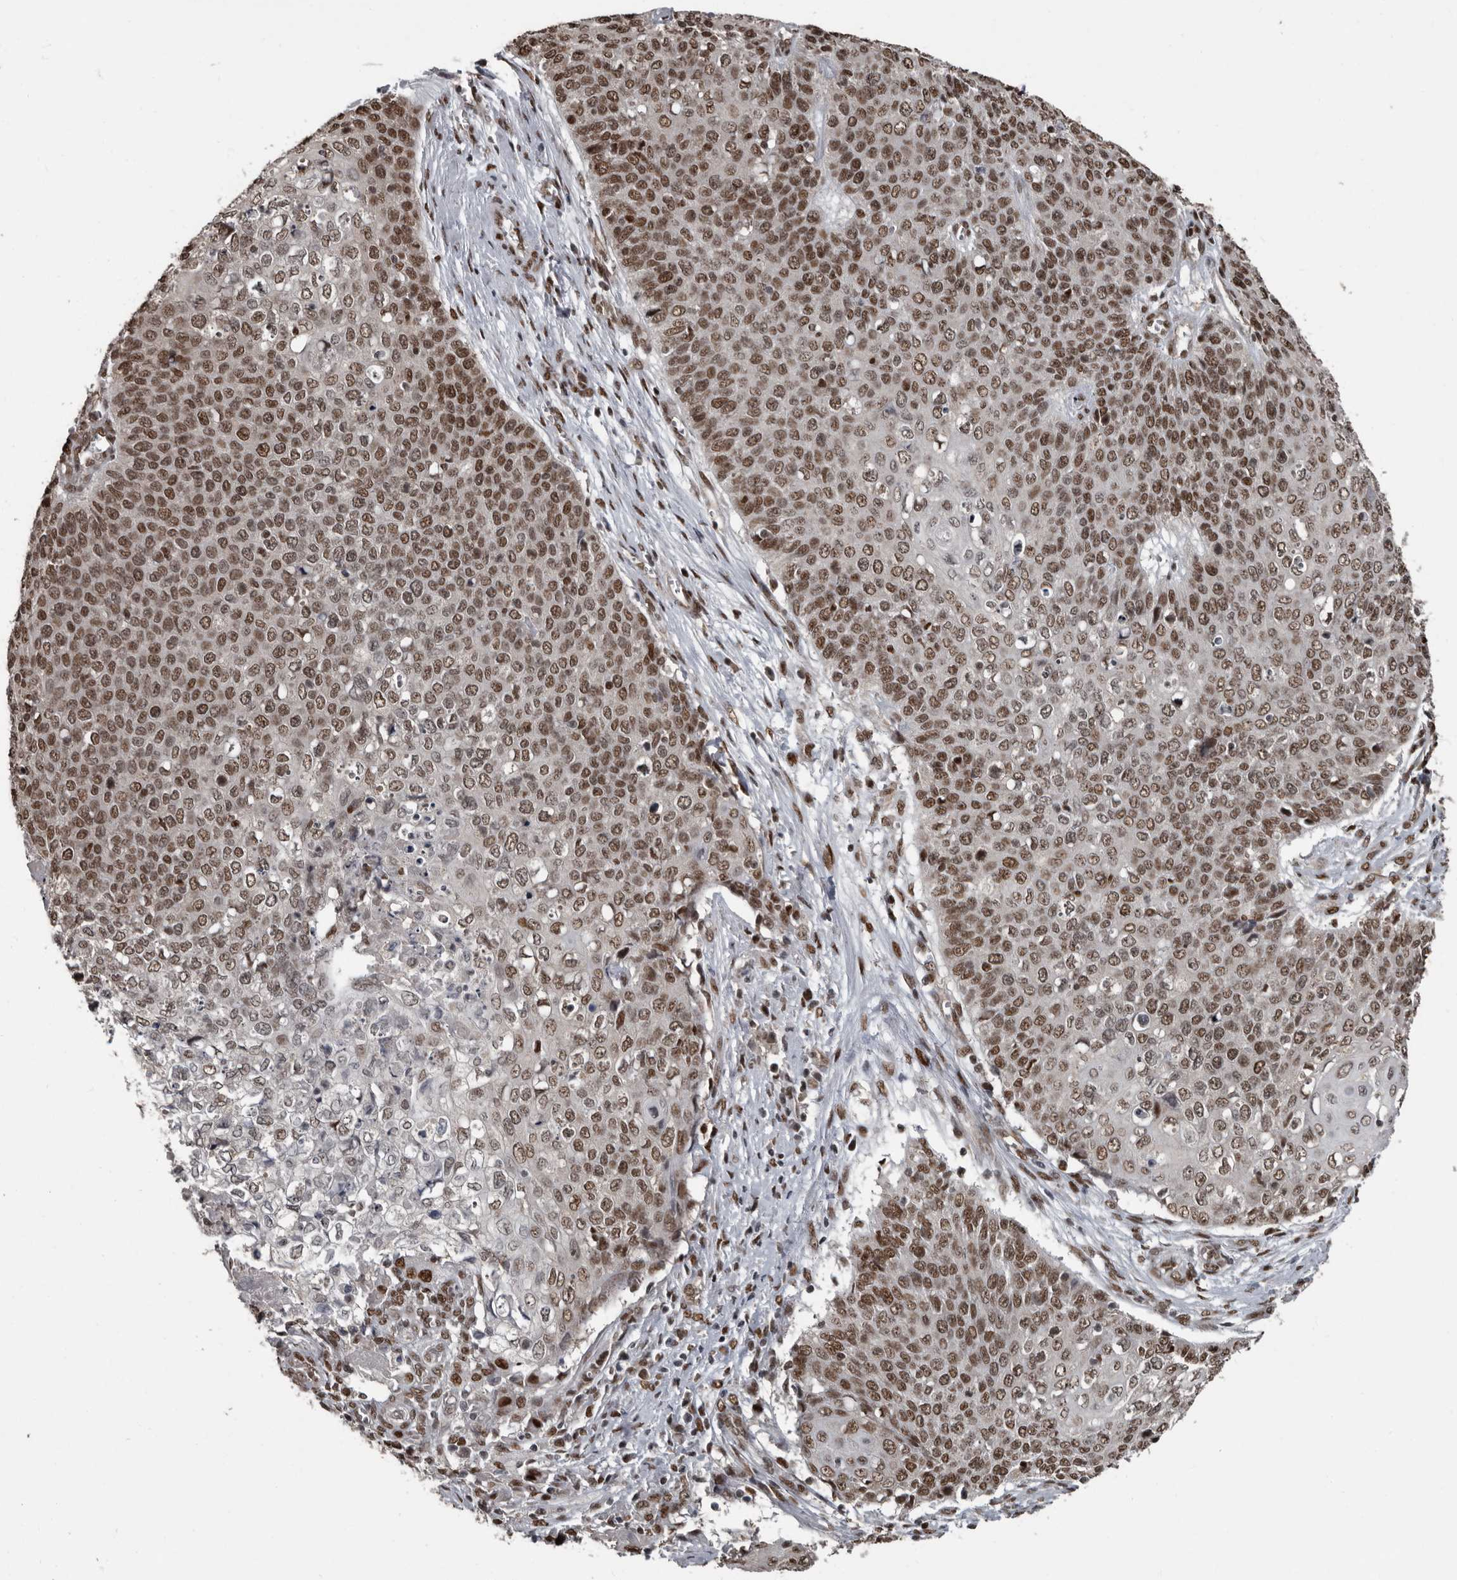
{"staining": {"intensity": "moderate", "quantity": ">75%", "location": "nuclear"}, "tissue": "cervical cancer", "cell_type": "Tumor cells", "image_type": "cancer", "snomed": [{"axis": "morphology", "description": "Squamous cell carcinoma, NOS"}, {"axis": "topography", "description": "Cervix"}], "caption": "Immunohistochemical staining of human cervical cancer reveals moderate nuclear protein positivity in approximately >75% of tumor cells.", "gene": "CHD1L", "patient": {"sex": "female", "age": 39}}